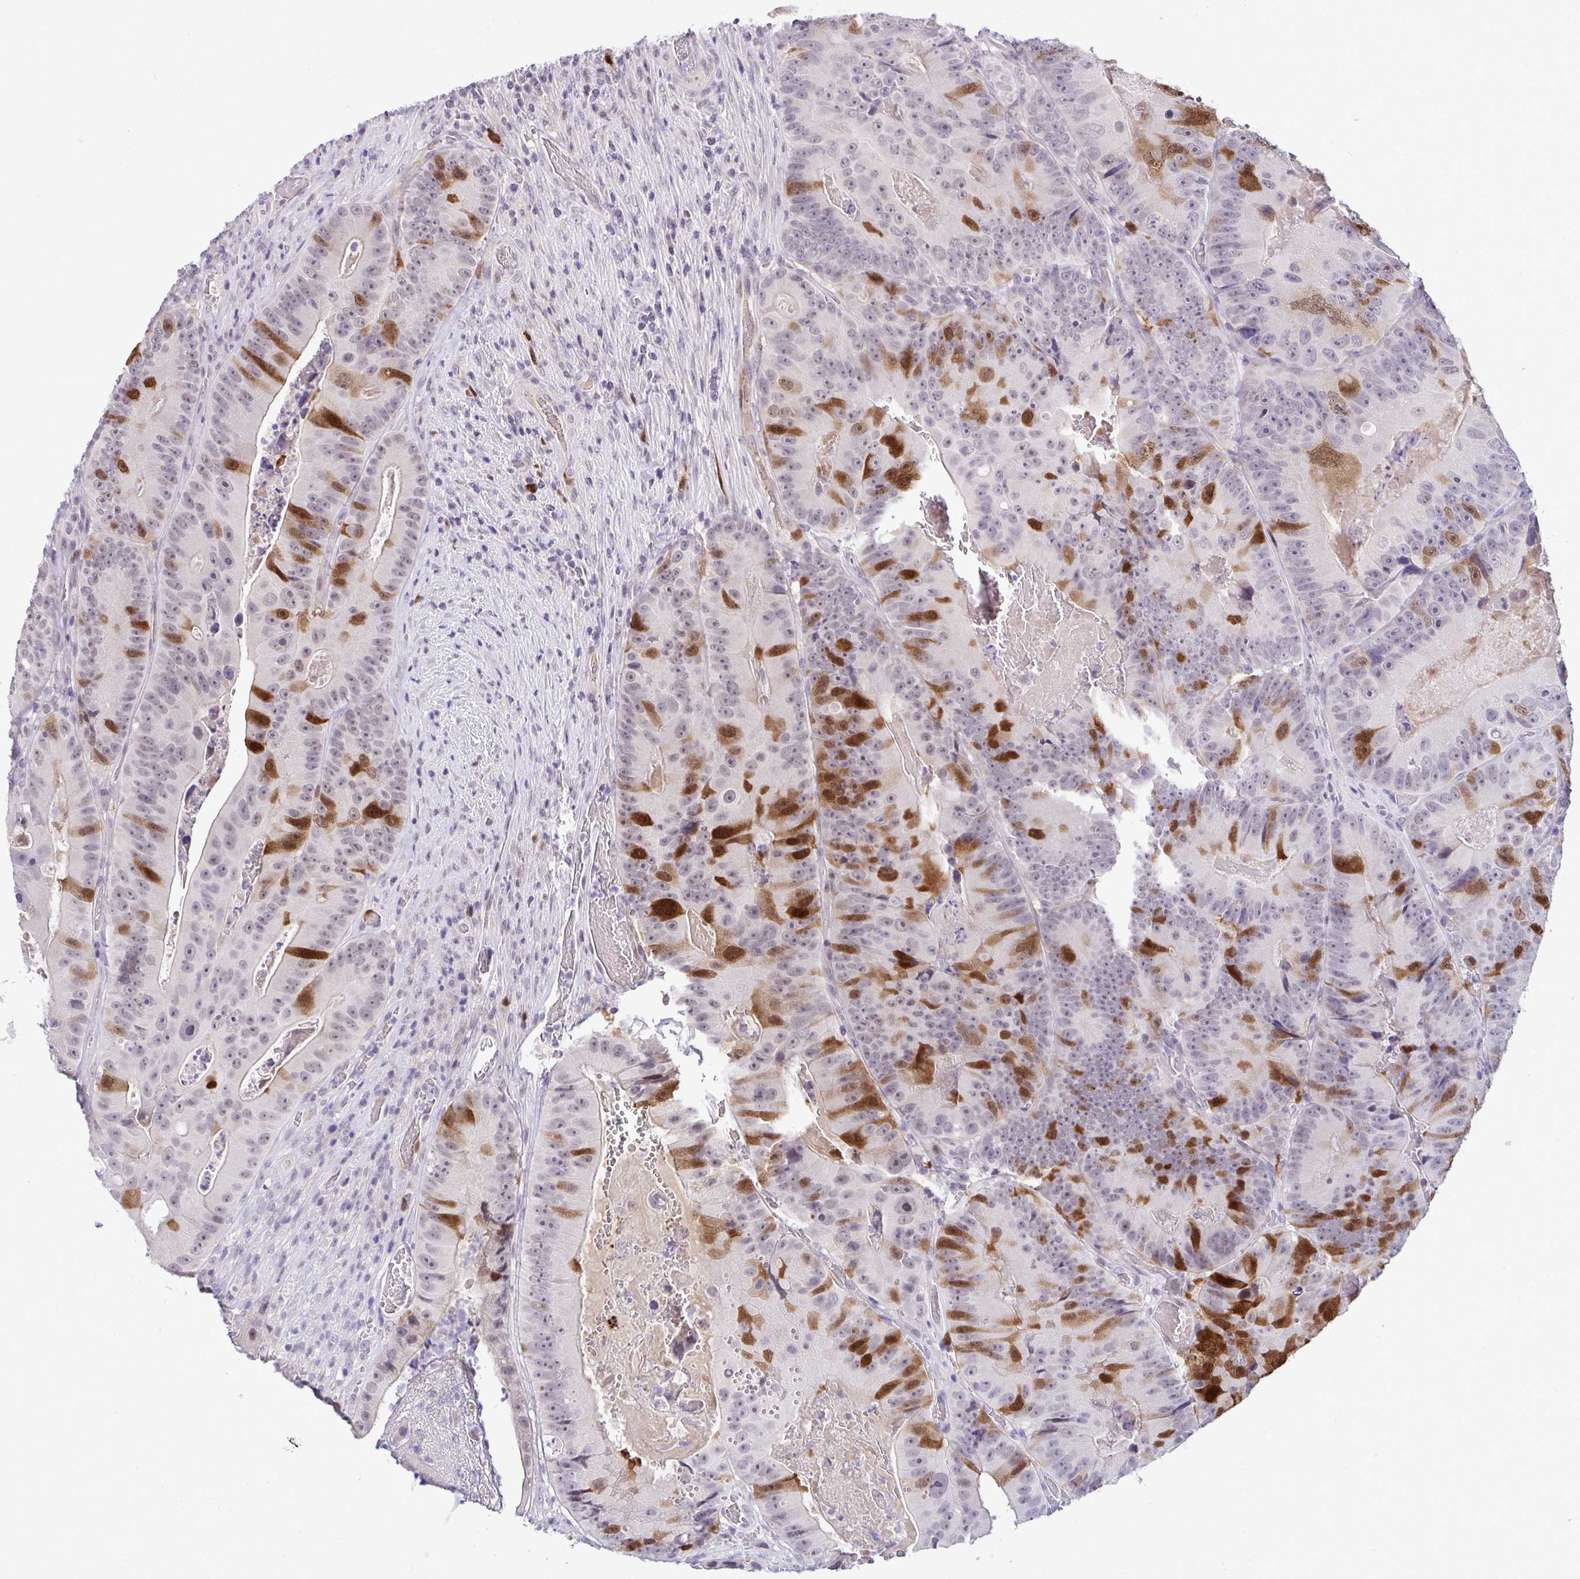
{"staining": {"intensity": "strong", "quantity": "25%-75%", "location": "cytoplasmic/membranous,nuclear"}, "tissue": "colorectal cancer", "cell_type": "Tumor cells", "image_type": "cancer", "snomed": [{"axis": "morphology", "description": "Adenocarcinoma, NOS"}, {"axis": "topography", "description": "Colon"}], "caption": "A high-resolution histopathology image shows IHC staining of adenocarcinoma (colorectal), which displays strong cytoplasmic/membranous and nuclear positivity in about 25%-75% of tumor cells. Nuclei are stained in blue.", "gene": "CDC20", "patient": {"sex": "female", "age": 86}}